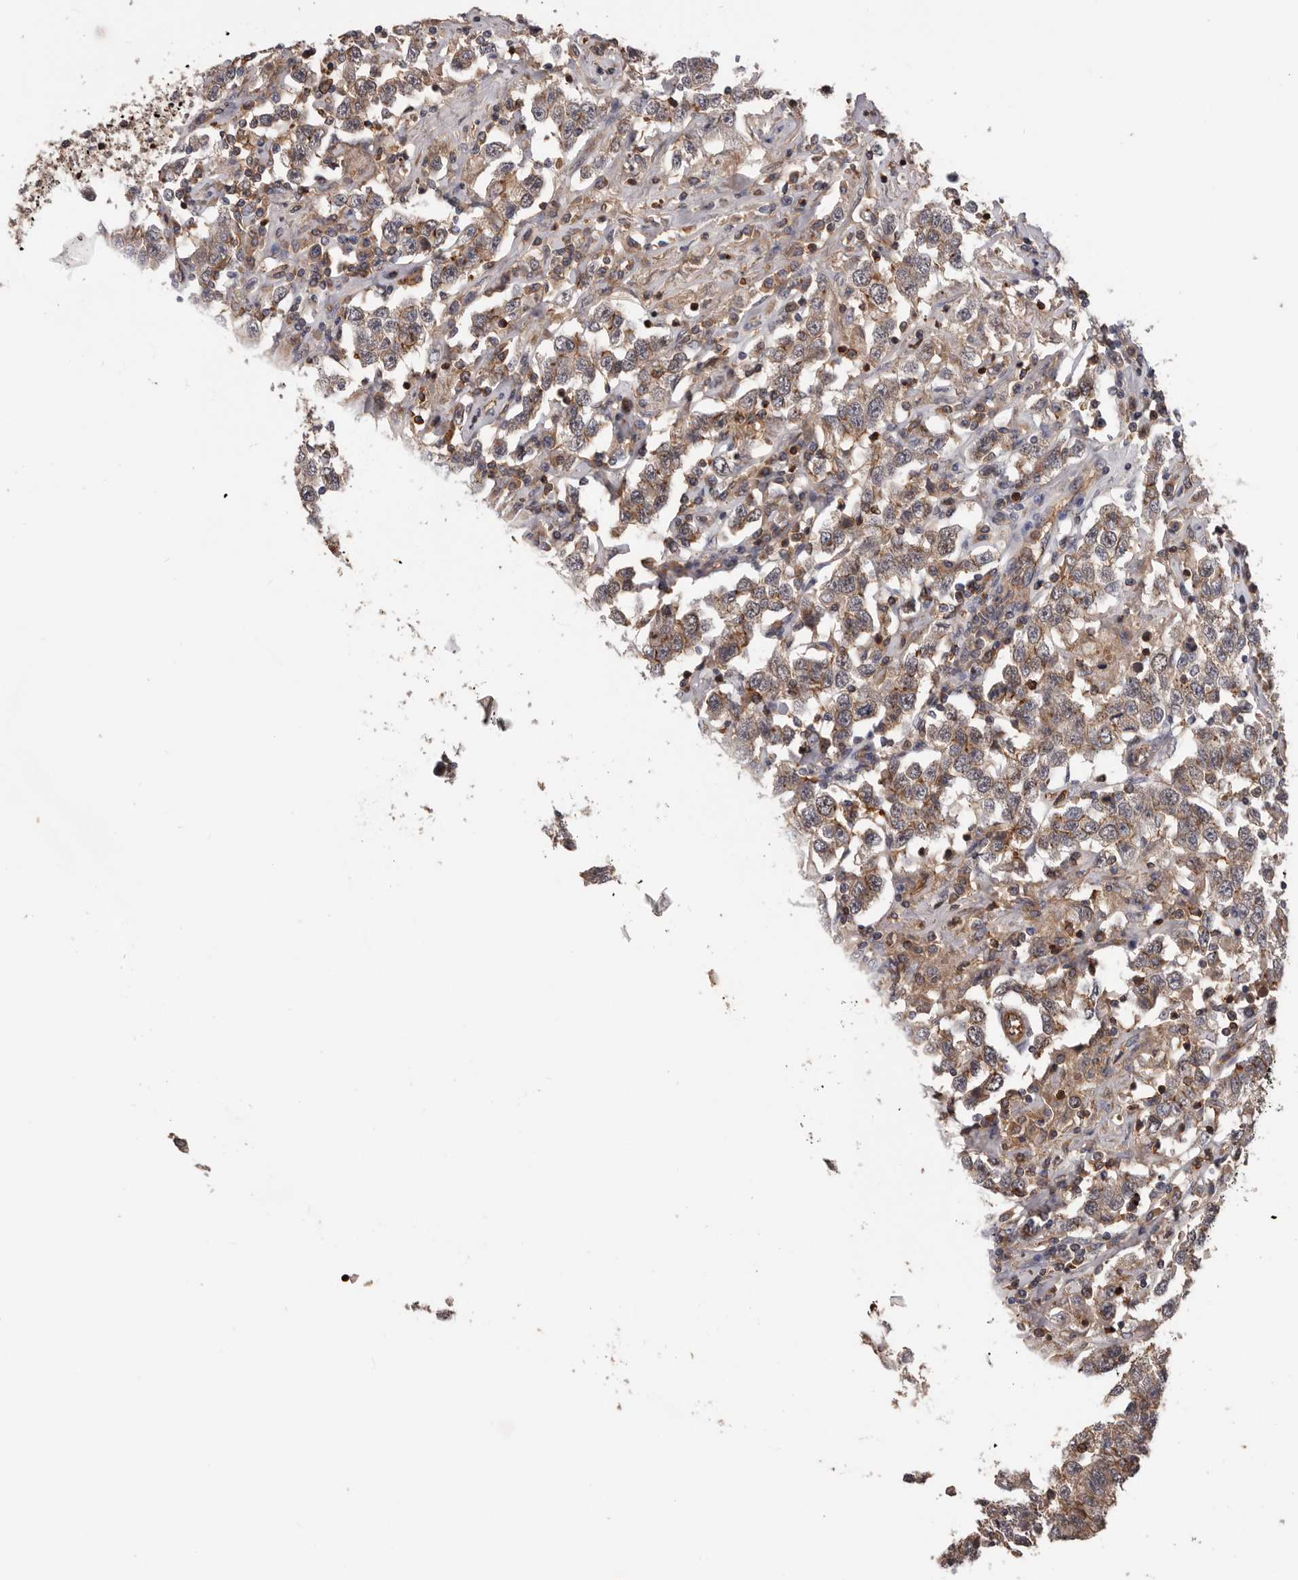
{"staining": {"intensity": "weak", "quantity": ">75%", "location": "cytoplasmic/membranous"}, "tissue": "testis cancer", "cell_type": "Tumor cells", "image_type": "cancer", "snomed": [{"axis": "morphology", "description": "Seminoma, NOS"}, {"axis": "topography", "description": "Testis"}], "caption": "Immunohistochemical staining of human testis seminoma exhibits weak cytoplasmic/membranous protein expression in approximately >75% of tumor cells.", "gene": "PNRC2", "patient": {"sex": "male", "age": 41}}